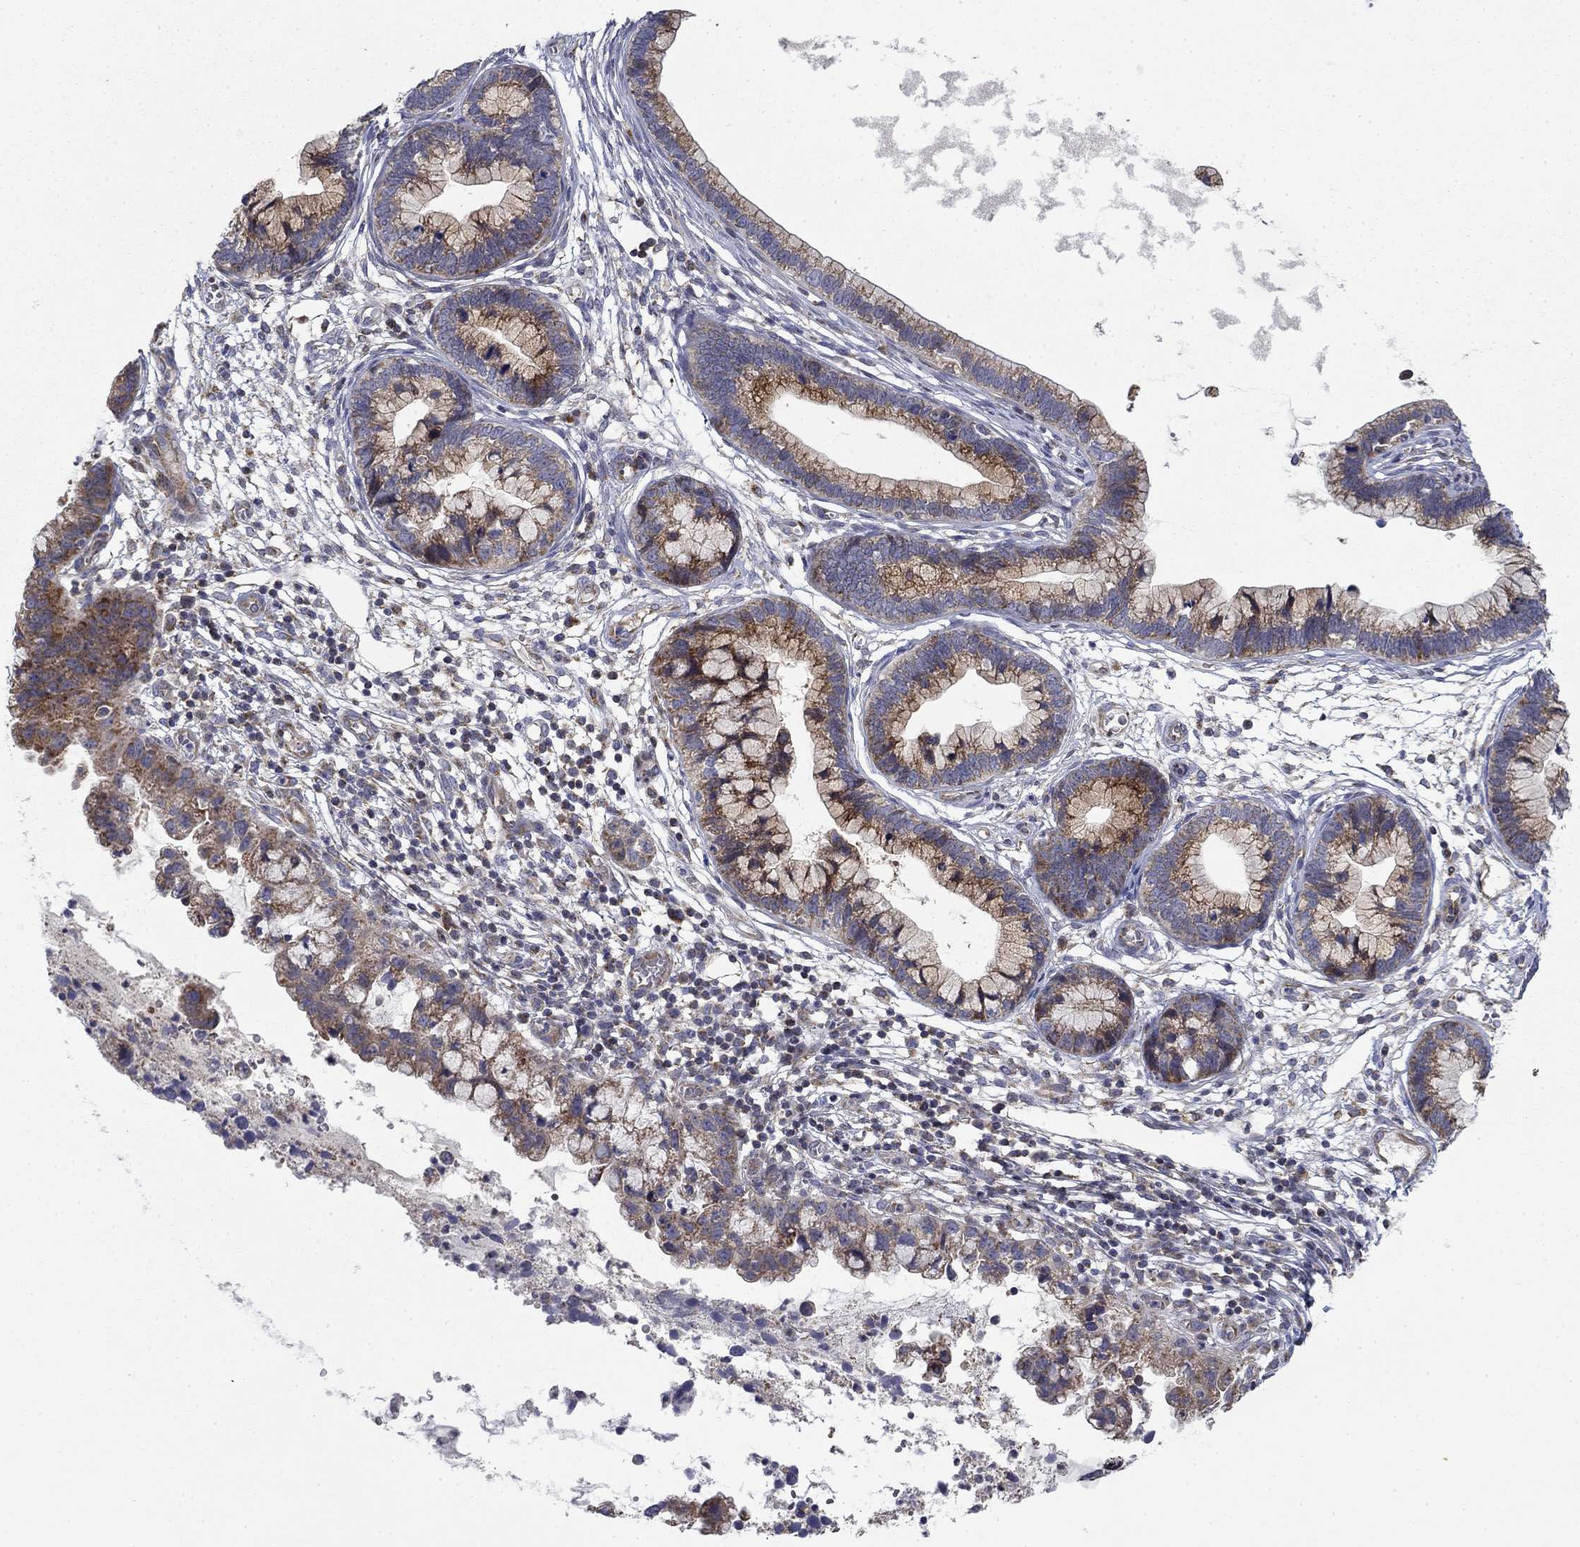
{"staining": {"intensity": "strong", "quantity": "<25%", "location": "cytoplasmic/membranous"}, "tissue": "cervical cancer", "cell_type": "Tumor cells", "image_type": "cancer", "snomed": [{"axis": "morphology", "description": "Adenocarcinoma, NOS"}, {"axis": "topography", "description": "Cervix"}], "caption": "The micrograph exhibits staining of cervical adenocarcinoma, revealing strong cytoplasmic/membranous protein expression (brown color) within tumor cells.", "gene": "MMAA", "patient": {"sex": "female", "age": 44}}